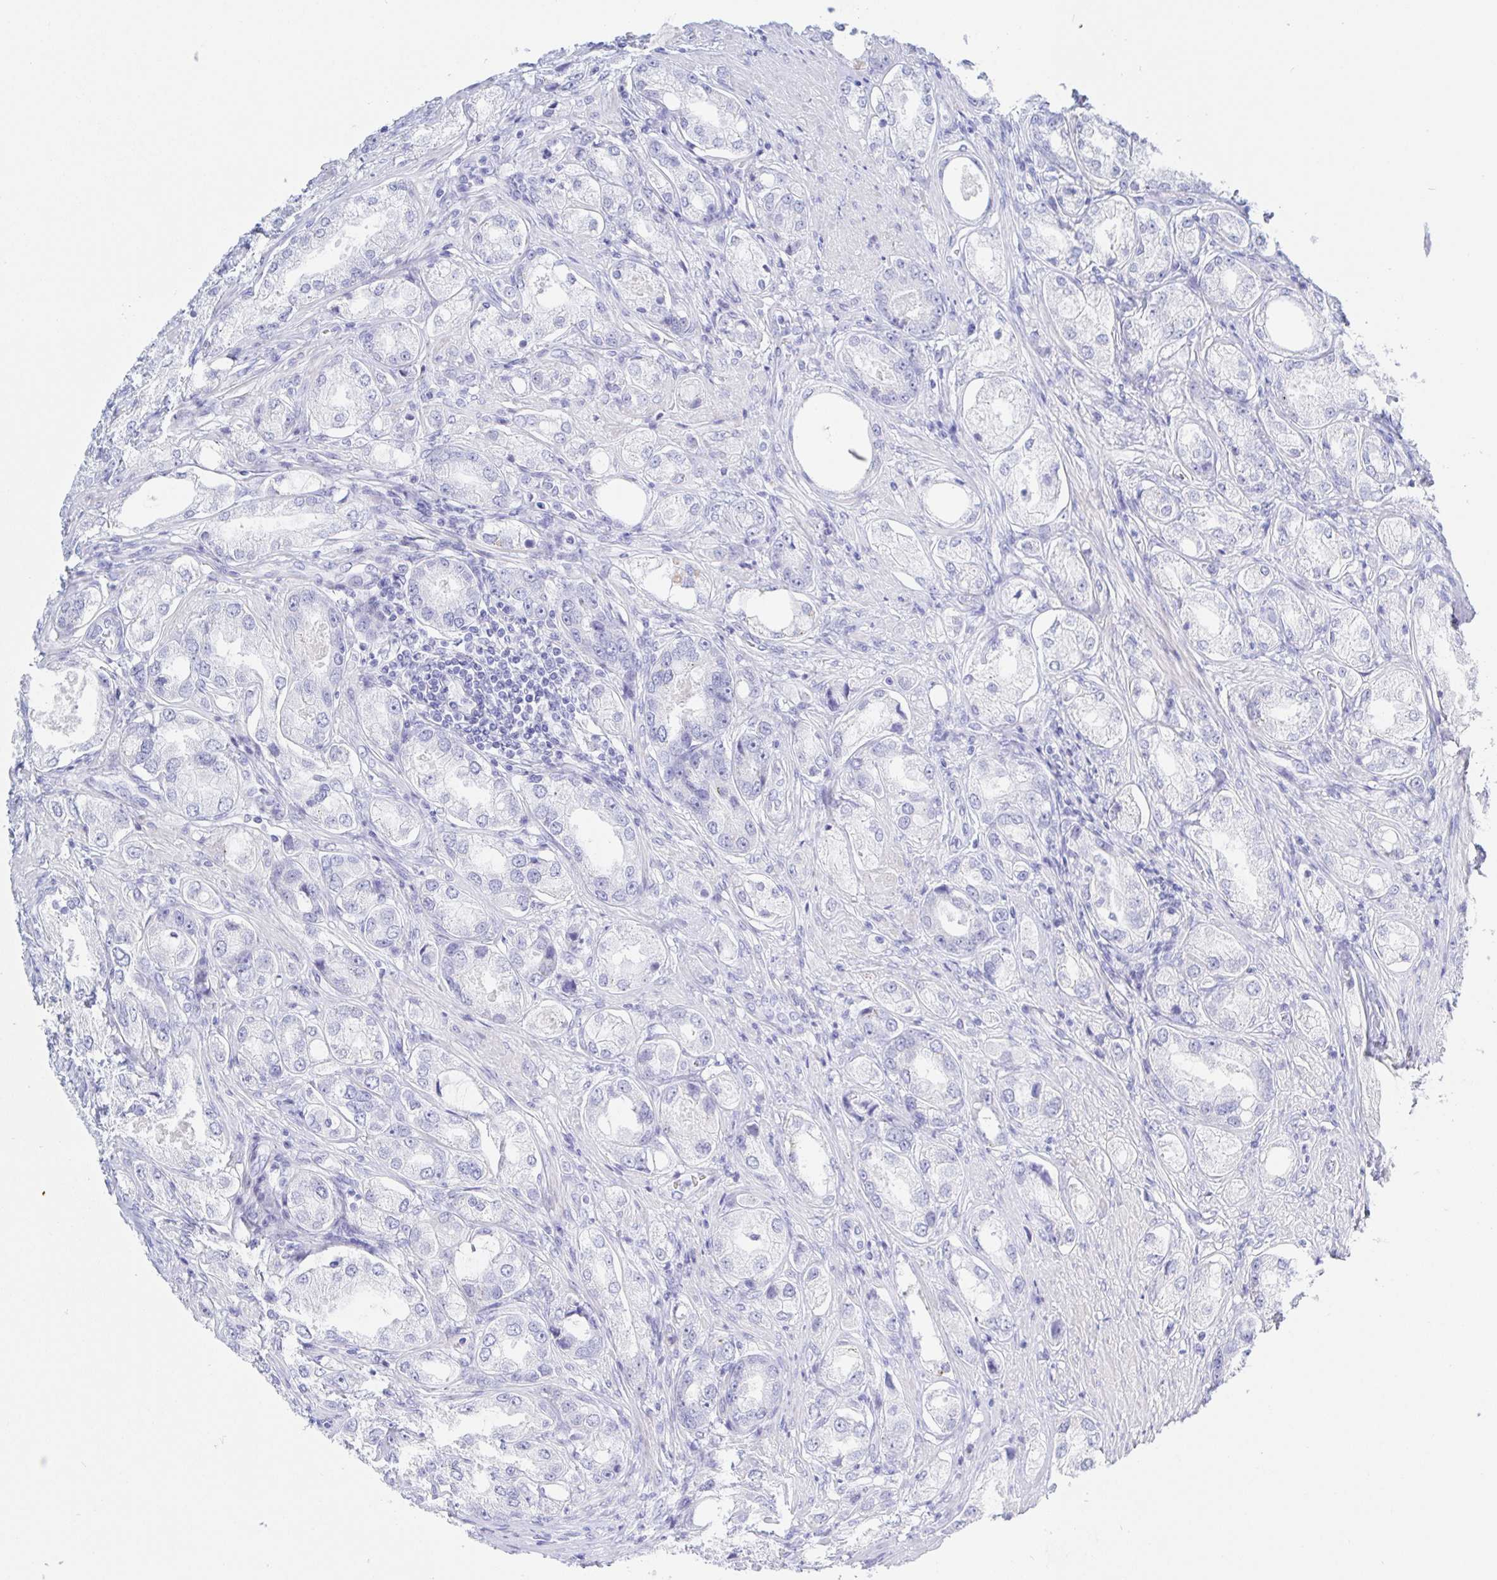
{"staining": {"intensity": "negative", "quantity": "none", "location": "none"}, "tissue": "prostate cancer", "cell_type": "Tumor cells", "image_type": "cancer", "snomed": [{"axis": "morphology", "description": "Adenocarcinoma, Low grade"}, {"axis": "topography", "description": "Prostate"}], "caption": "The immunohistochemistry photomicrograph has no significant positivity in tumor cells of prostate low-grade adenocarcinoma tissue.", "gene": "KCNH6", "patient": {"sex": "male", "age": 68}}